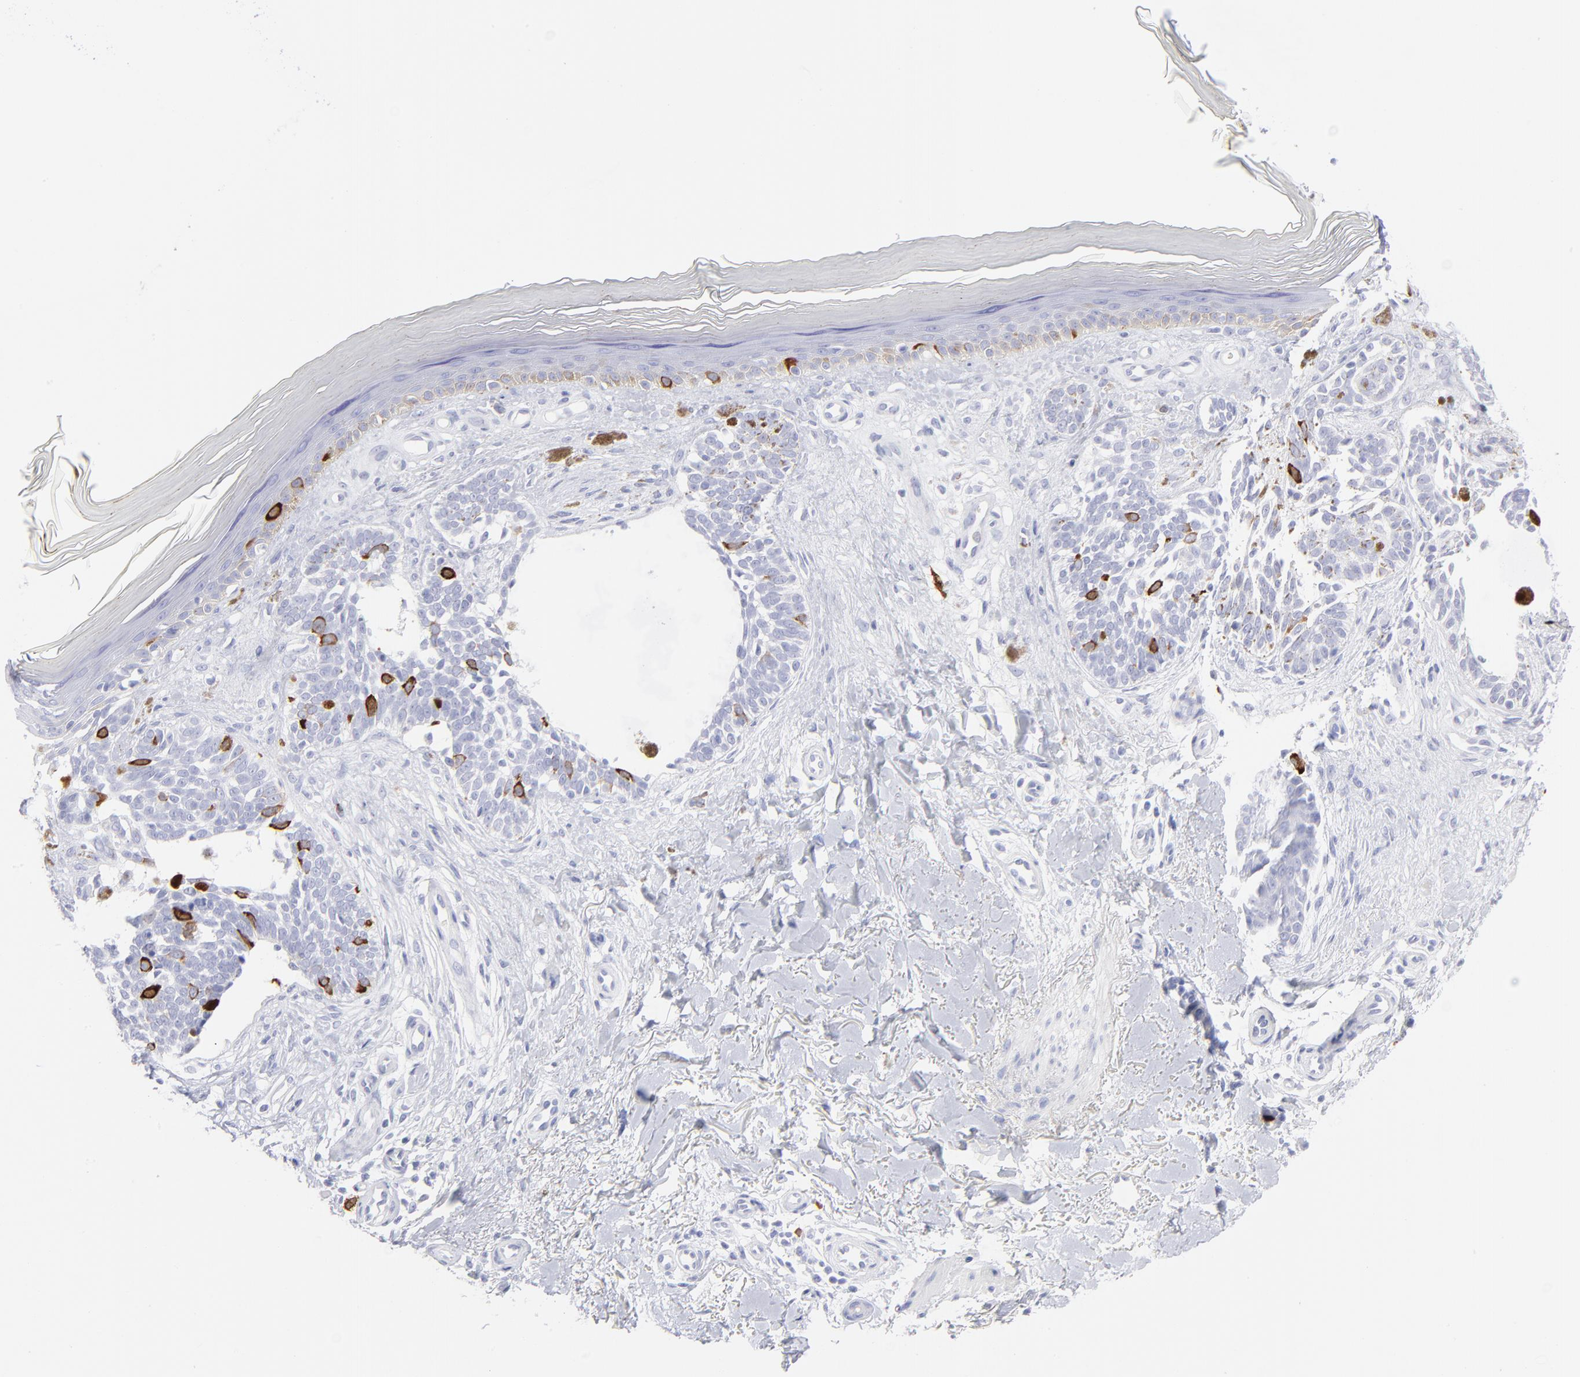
{"staining": {"intensity": "strong", "quantity": "<25%", "location": "cytoplasmic/membranous"}, "tissue": "skin cancer", "cell_type": "Tumor cells", "image_type": "cancer", "snomed": [{"axis": "morphology", "description": "Normal tissue, NOS"}, {"axis": "morphology", "description": "Basal cell carcinoma"}, {"axis": "topography", "description": "Skin"}], "caption": "Protein expression analysis of basal cell carcinoma (skin) reveals strong cytoplasmic/membranous staining in about <25% of tumor cells. The staining was performed using DAB to visualize the protein expression in brown, while the nuclei were stained in blue with hematoxylin (Magnification: 20x).", "gene": "CCNB1", "patient": {"sex": "female", "age": 58}}